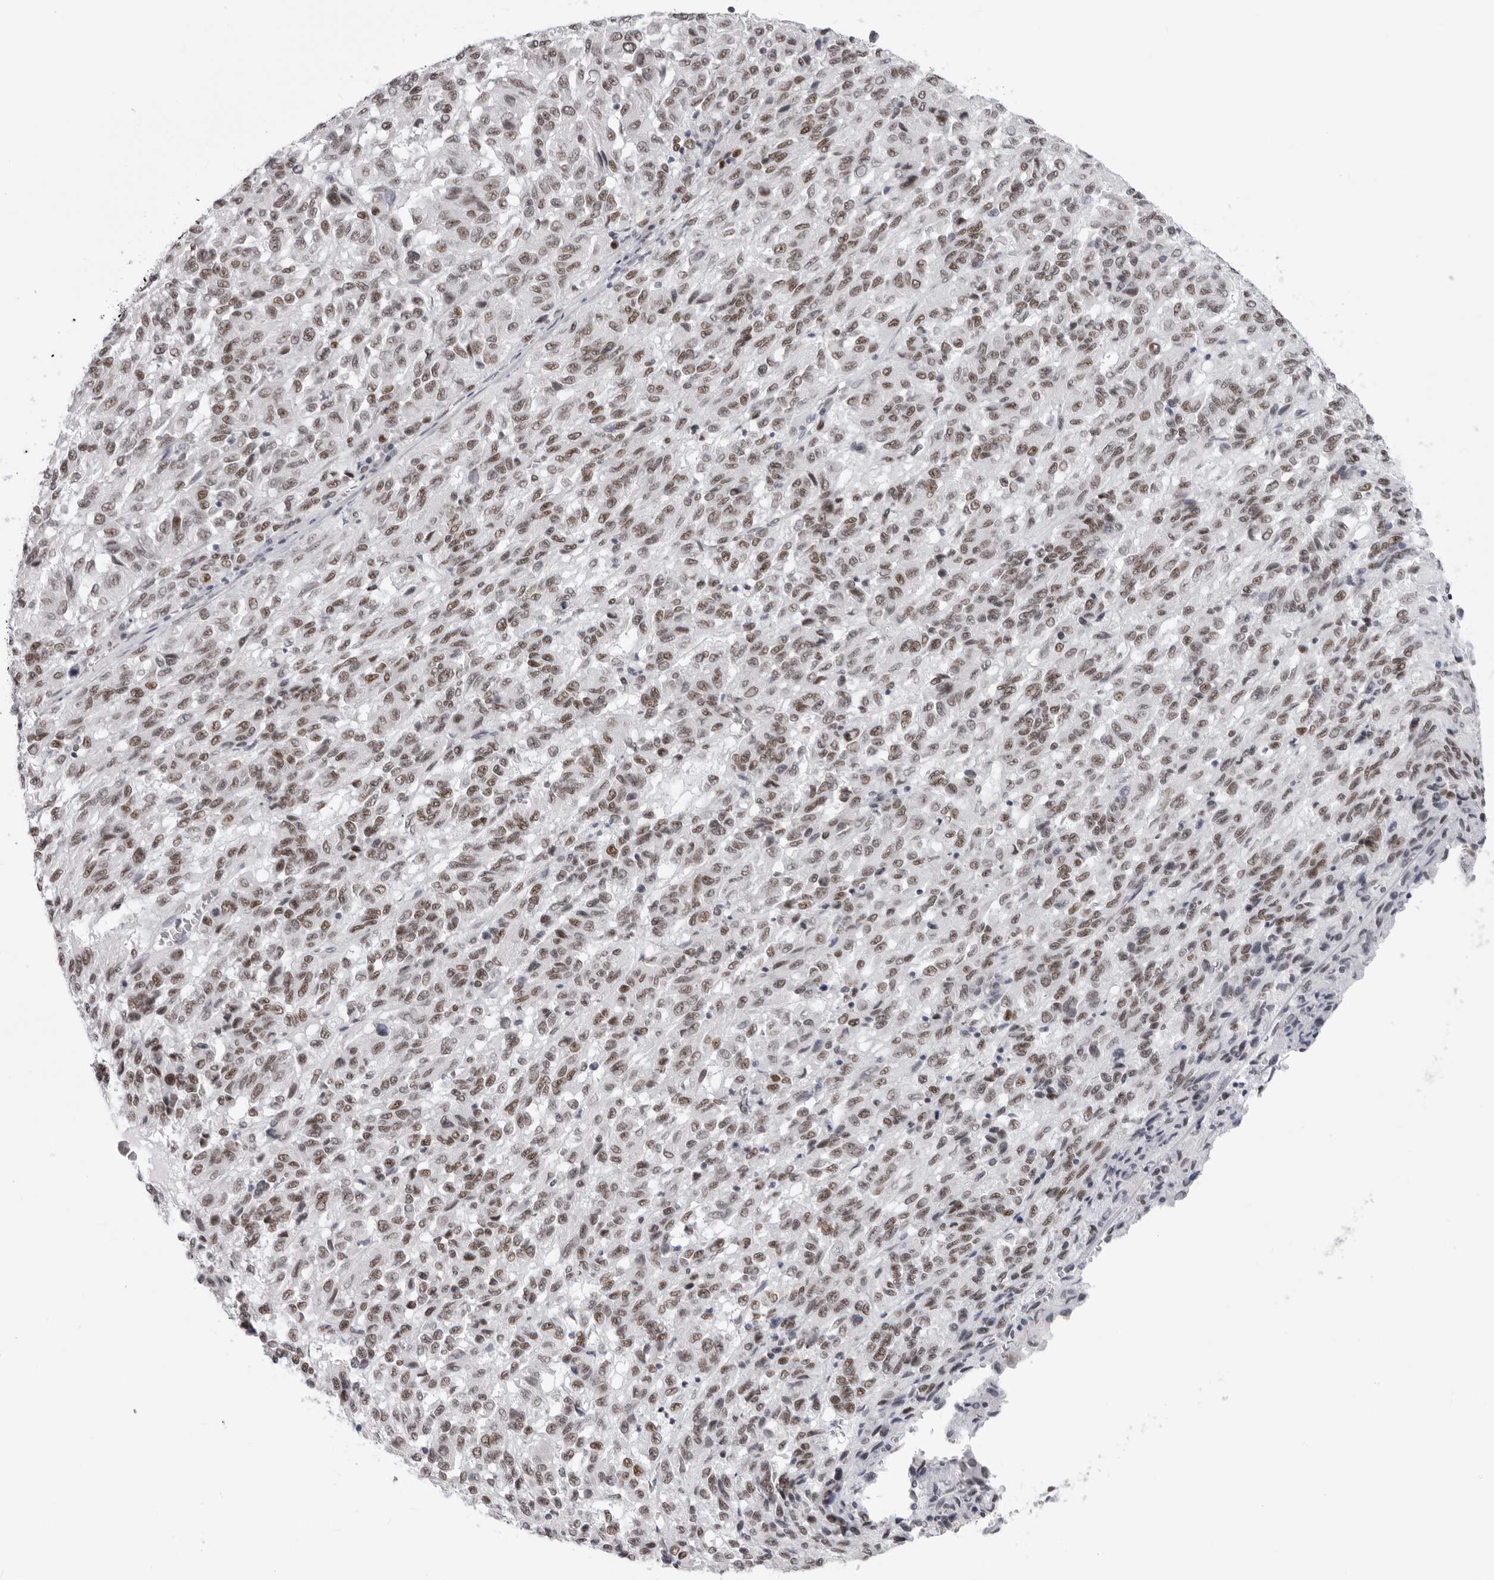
{"staining": {"intensity": "weak", "quantity": ">75%", "location": "nuclear"}, "tissue": "melanoma", "cell_type": "Tumor cells", "image_type": "cancer", "snomed": [{"axis": "morphology", "description": "Malignant melanoma, Metastatic site"}, {"axis": "topography", "description": "Lung"}], "caption": "A micrograph of malignant melanoma (metastatic site) stained for a protein shows weak nuclear brown staining in tumor cells.", "gene": "IRF2BP2", "patient": {"sex": "male", "age": 64}}